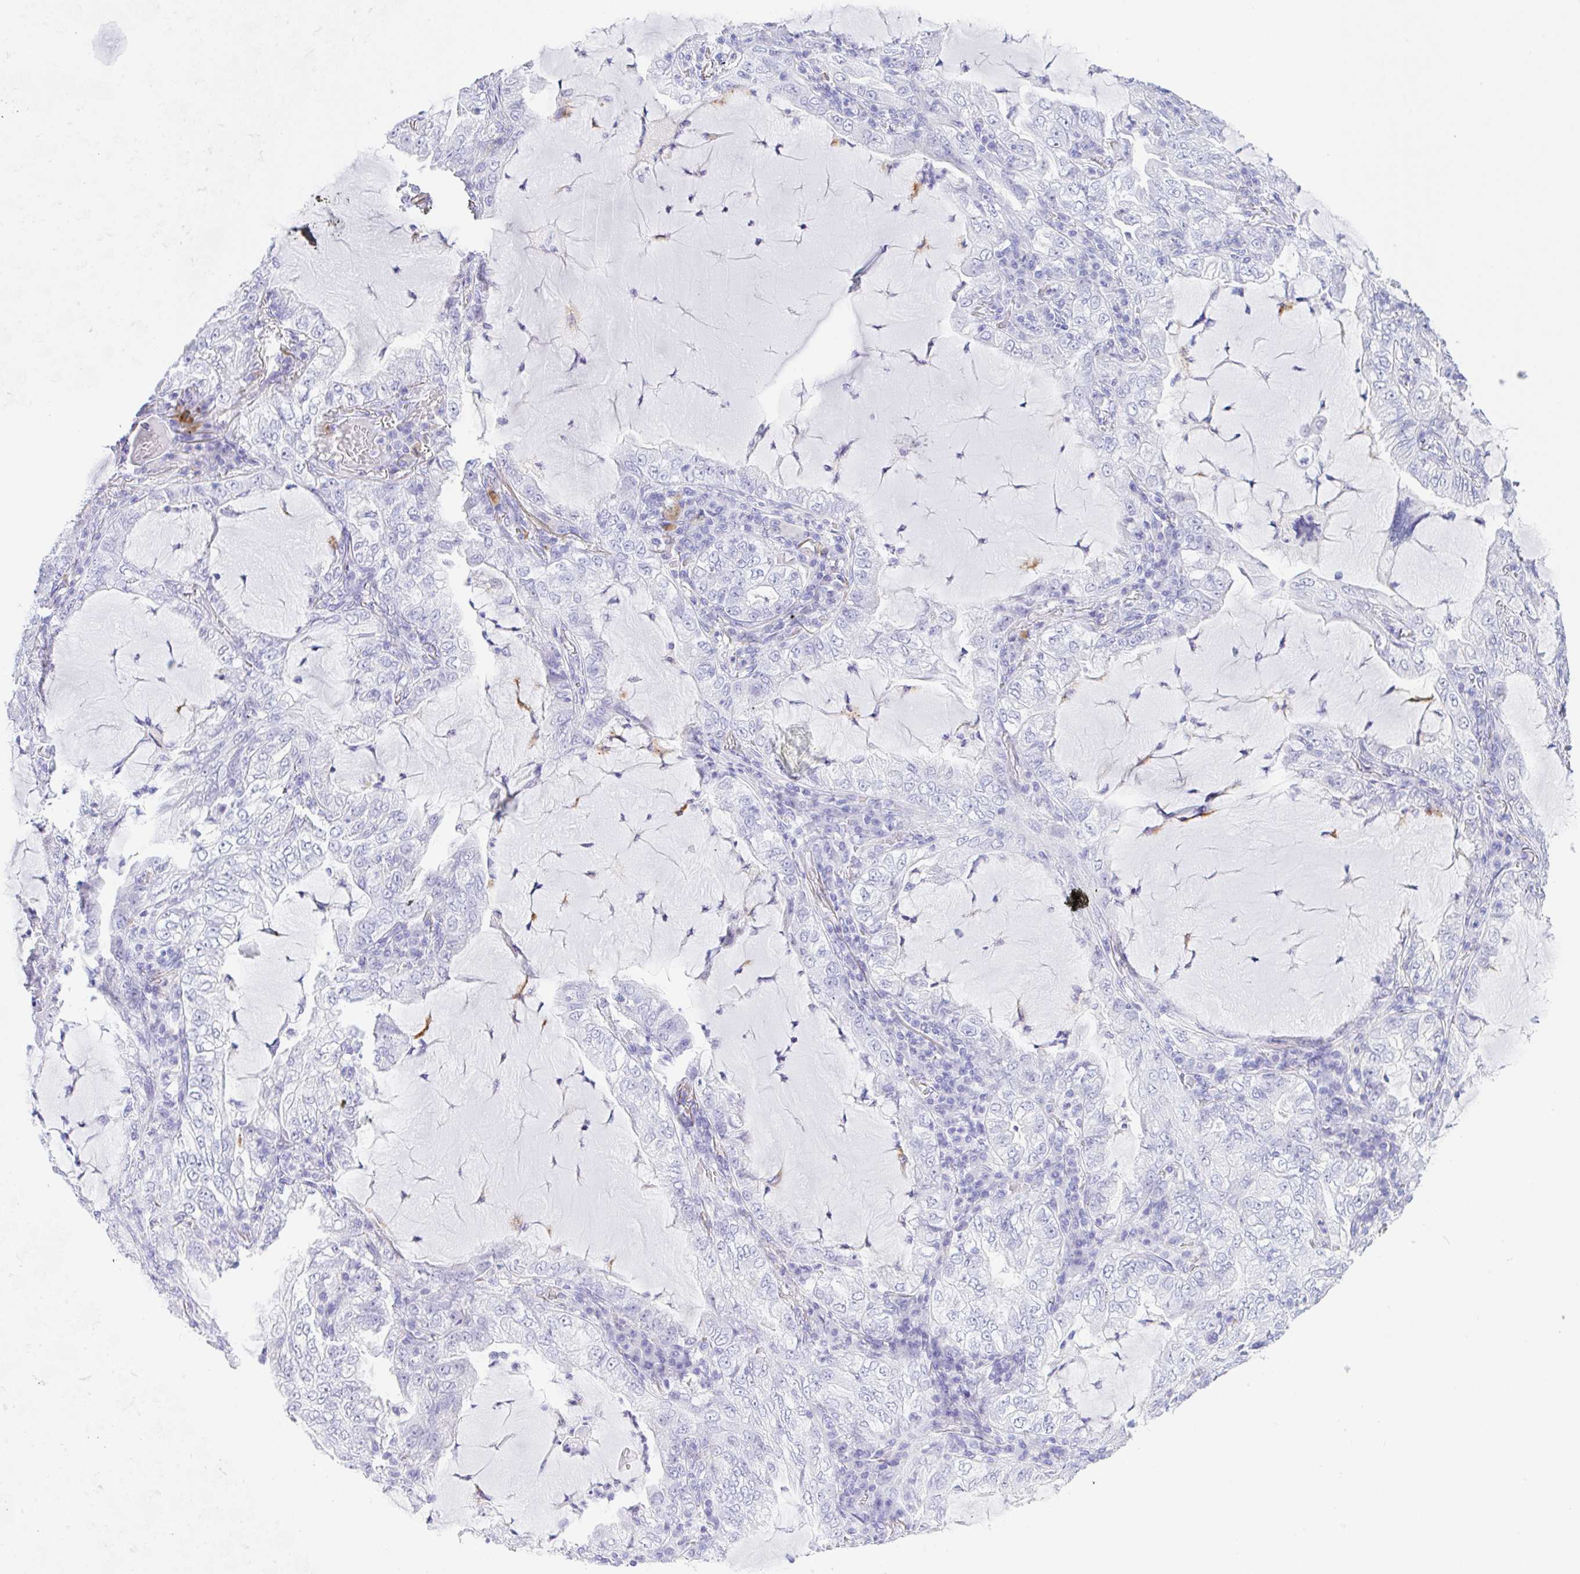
{"staining": {"intensity": "negative", "quantity": "none", "location": "none"}, "tissue": "lung cancer", "cell_type": "Tumor cells", "image_type": "cancer", "snomed": [{"axis": "morphology", "description": "Adenocarcinoma, NOS"}, {"axis": "topography", "description": "Lung"}], "caption": "Immunohistochemistry (IHC) micrograph of human adenocarcinoma (lung) stained for a protein (brown), which exhibits no staining in tumor cells.", "gene": "NDUFAF8", "patient": {"sex": "female", "age": 73}}